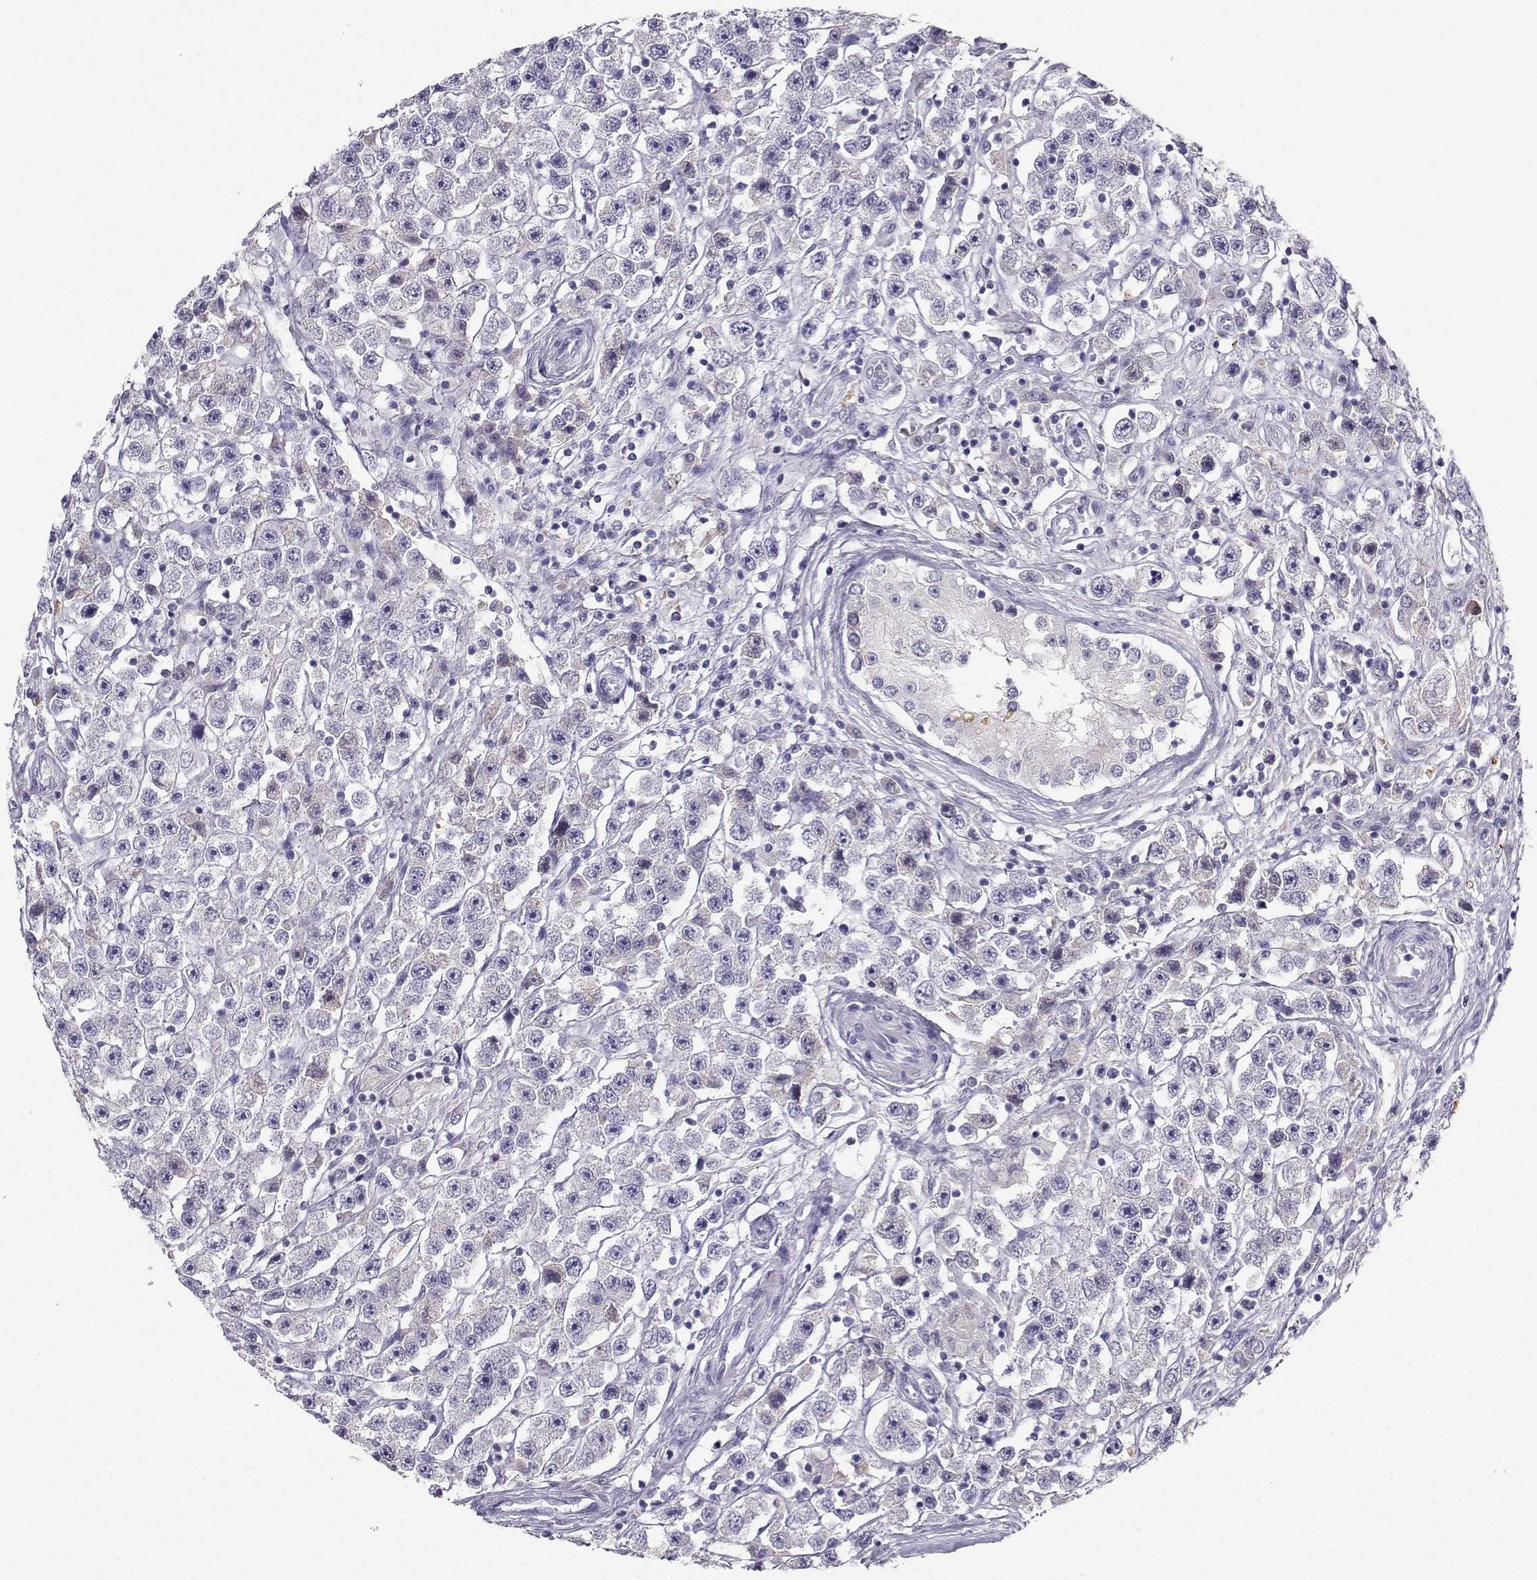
{"staining": {"intensity": "negative", "quantity": "none", "location": "none"}, "tissue": "testis cancer", "cell_type": "Tumor cells", "image_type": "cancer", "snomed": [{"axis": "morphology", "description": "Seminoma, NOS"}, {"axis": "topography", "description": "Testis"}], "caption": "IHC of seminoma (testis) displays no positivity in tumor cells.", "gene": "GRIK4", "patient": {"sex": "male", "age": 45}}